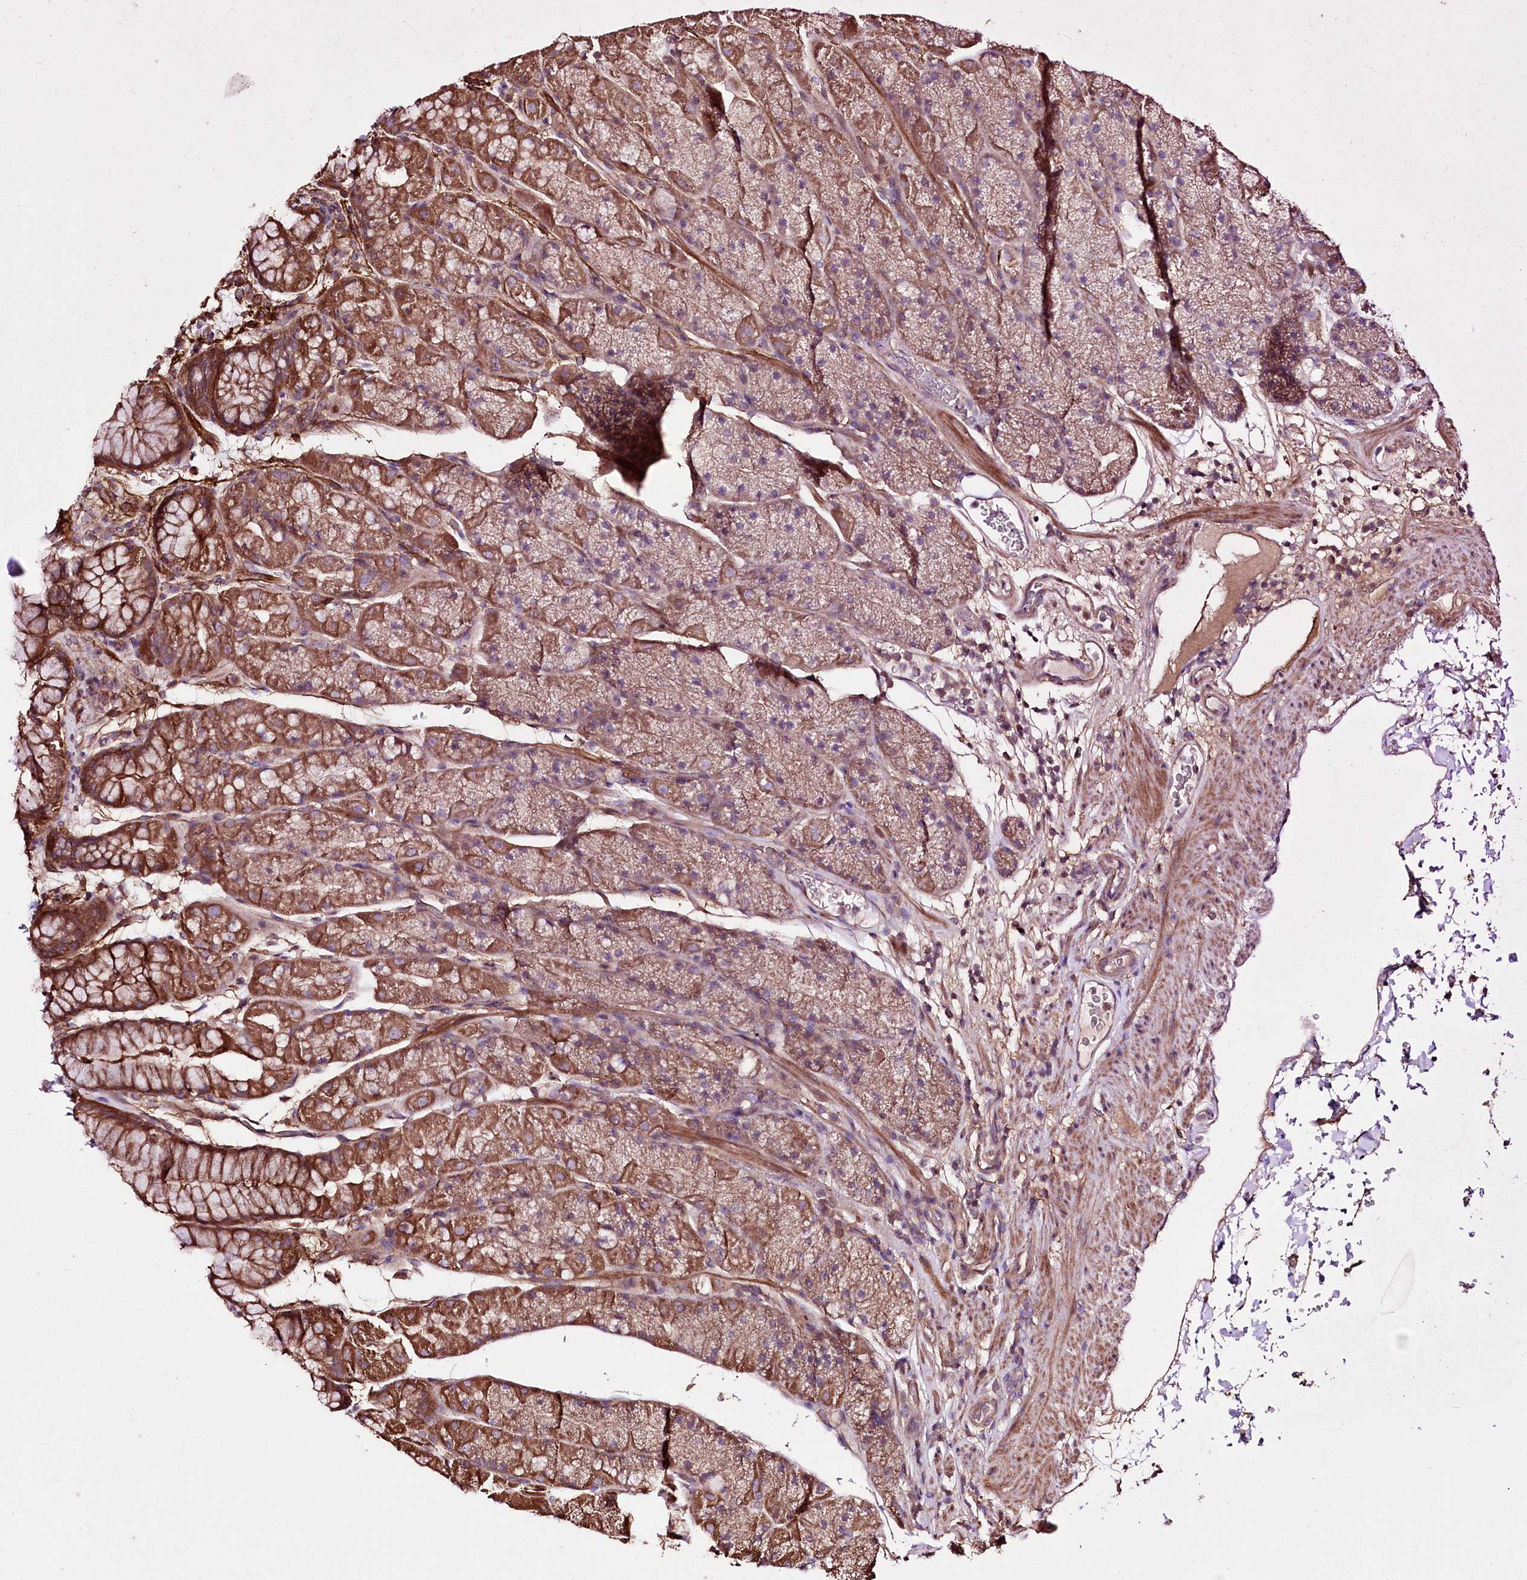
{"staining": {"intensity": "strong", "quantity": "25%-75%", "location": "cytoplasmic/membranous"}, "tissue": "stomach", "cell_type": "Glandular cells", "image_type": "normal", "snomed": [{"axis": "morphology", "description": "Normal tissue, NOS"}, {"axis": "topography", "description": "Stomach, upper"}, {"axis": "topography", "description": "Stomach, lower"}], "caption": "Immunohistochemical staining of normal human stomach shows strong cytoplasmic/membranous protein expression in about 25%-75% of glandular cells. The staining is performed using DAB brown chromogen to label protein expression. The nuclei are counter-stained blue using hematoxylin.", "gene": "WWC1", "patient": {"sex": "male", "age": 67}}